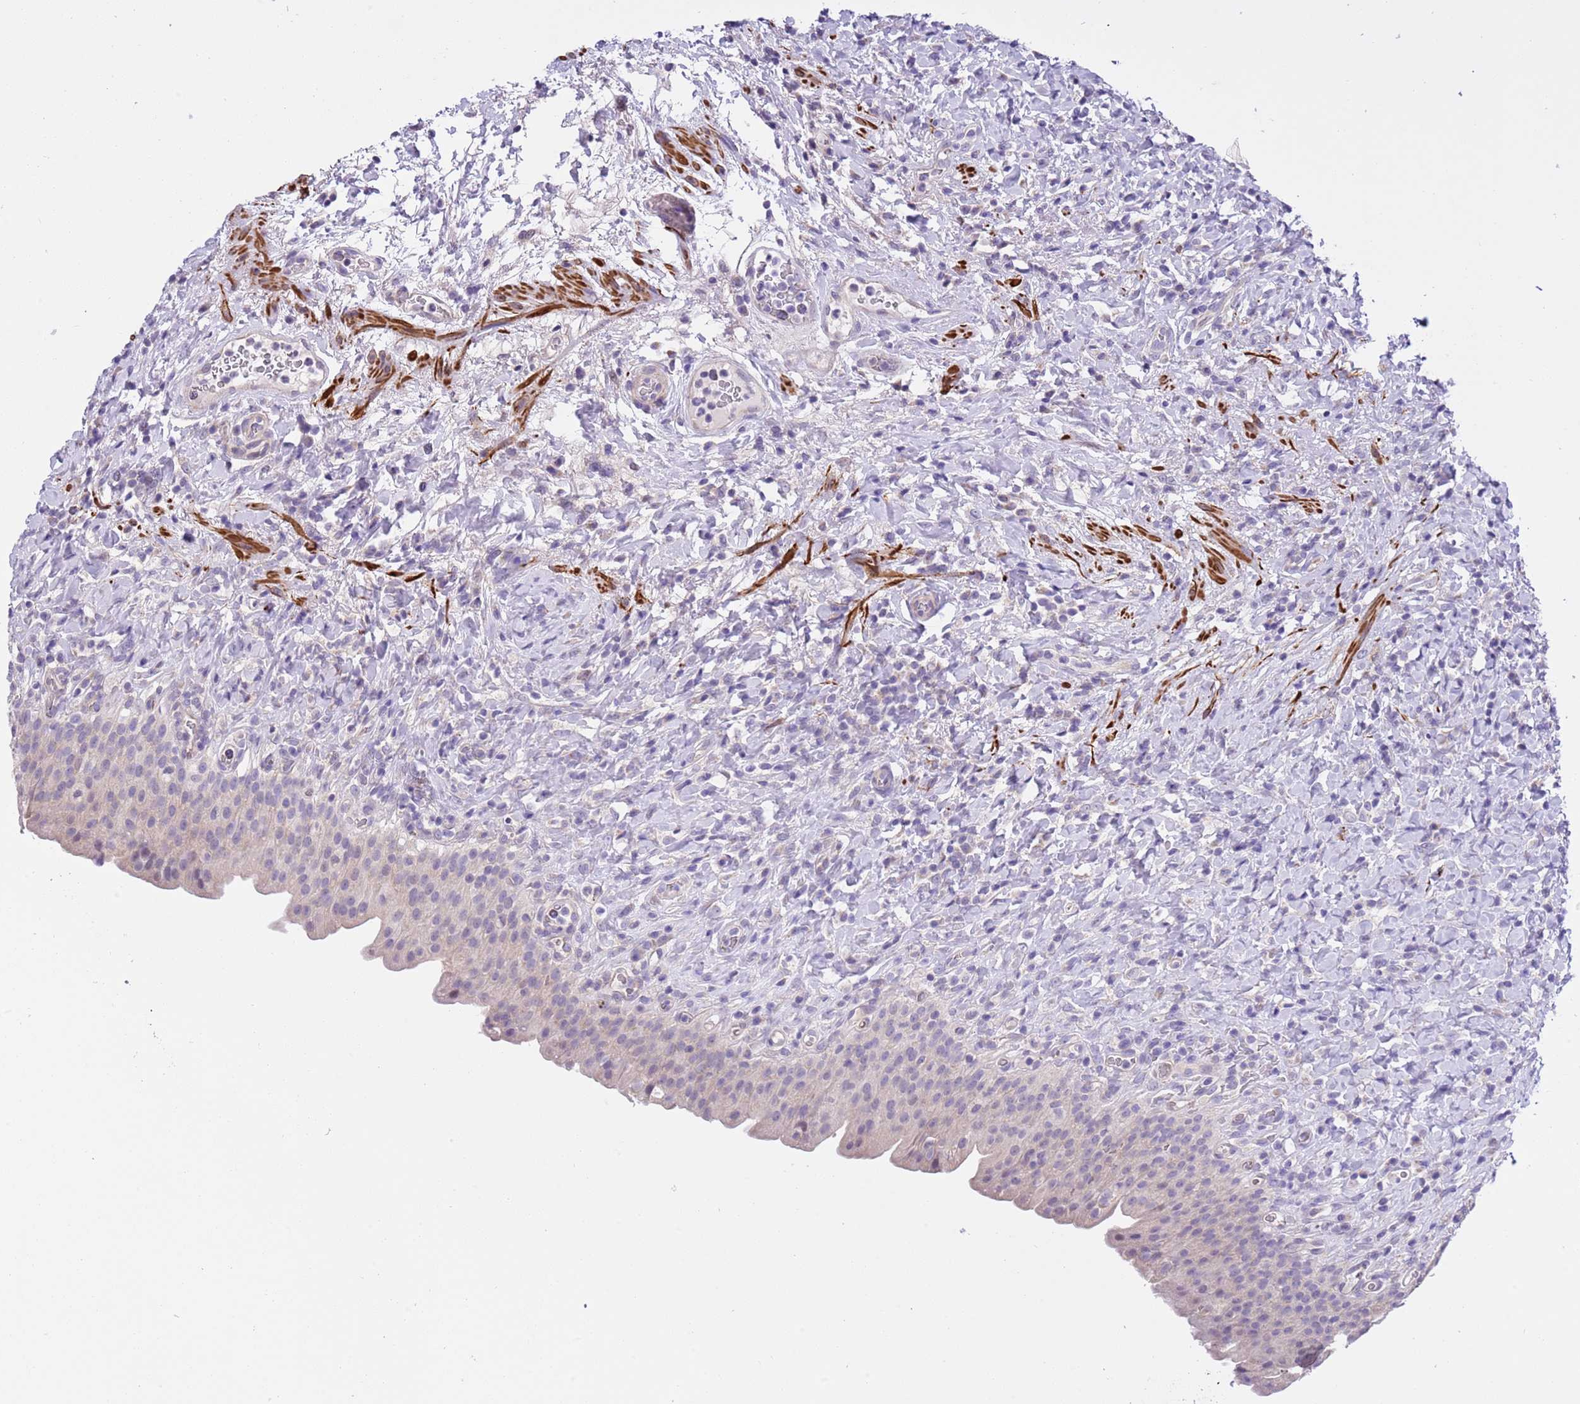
{"staining": {"intensity": "negative", "quantity": "none", "location": "none"}, "tissue": "urinary bladder", "cell_type": "Urothelial cells", "image_type": "normal", "snomed": [{"axis": "morphology", "description": "Normal tissue, NOS"}, {"axis": "morphology", "description": "Inflammation, NOS"}, {"axis": "topography", "description": "Urinary bladder"}], "caption": "This histopathology image is of unremarkable urinary bladder stained with immunohistochemistry to label a protein in brown with the nuclei are counter-stained blue. There is no staining in urothelial cells.", "gene": "NET1", "patient": {"sex": "male", "age": 64}}